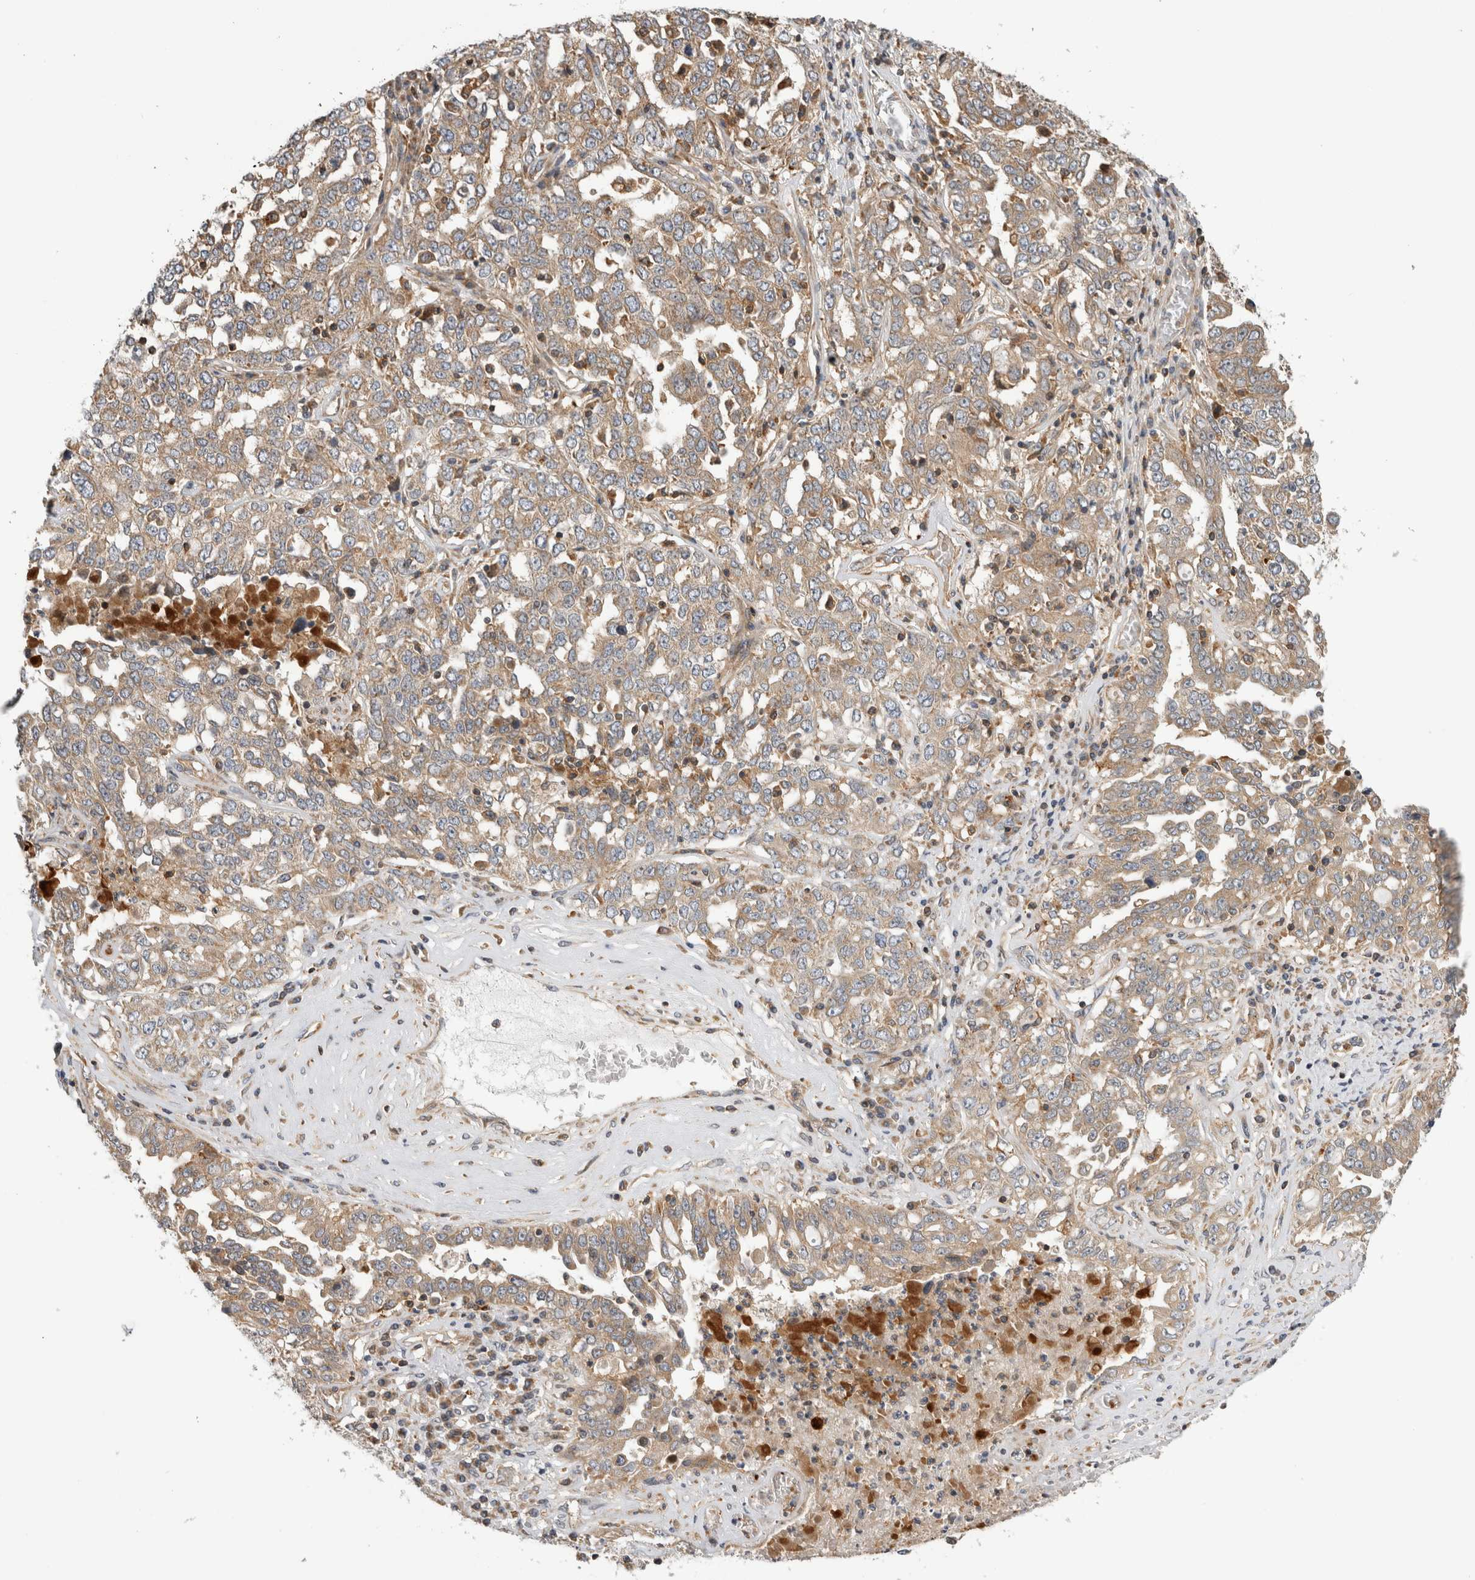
{"staining": {"intensity": "moderate", "quantity": ">75%", "location": "cytoplasmic/membranous"}, "tissue": "ovarian cancer", "cell_type": "Tumor cells", "image_type": "cancer", "snomed": [{"axis": "morphology", "description": "Carcinoma, endometroid"}, {"axis": "topography", "description": "Ovary"}], "caption": "Ovarian endometroid carcinoma stained for a protein demonstrates moderate cytoplasmic/membranous positivity in tumor cells.", "gene": "GRIK2", "patient": {"sex": "female", "age": 62}}